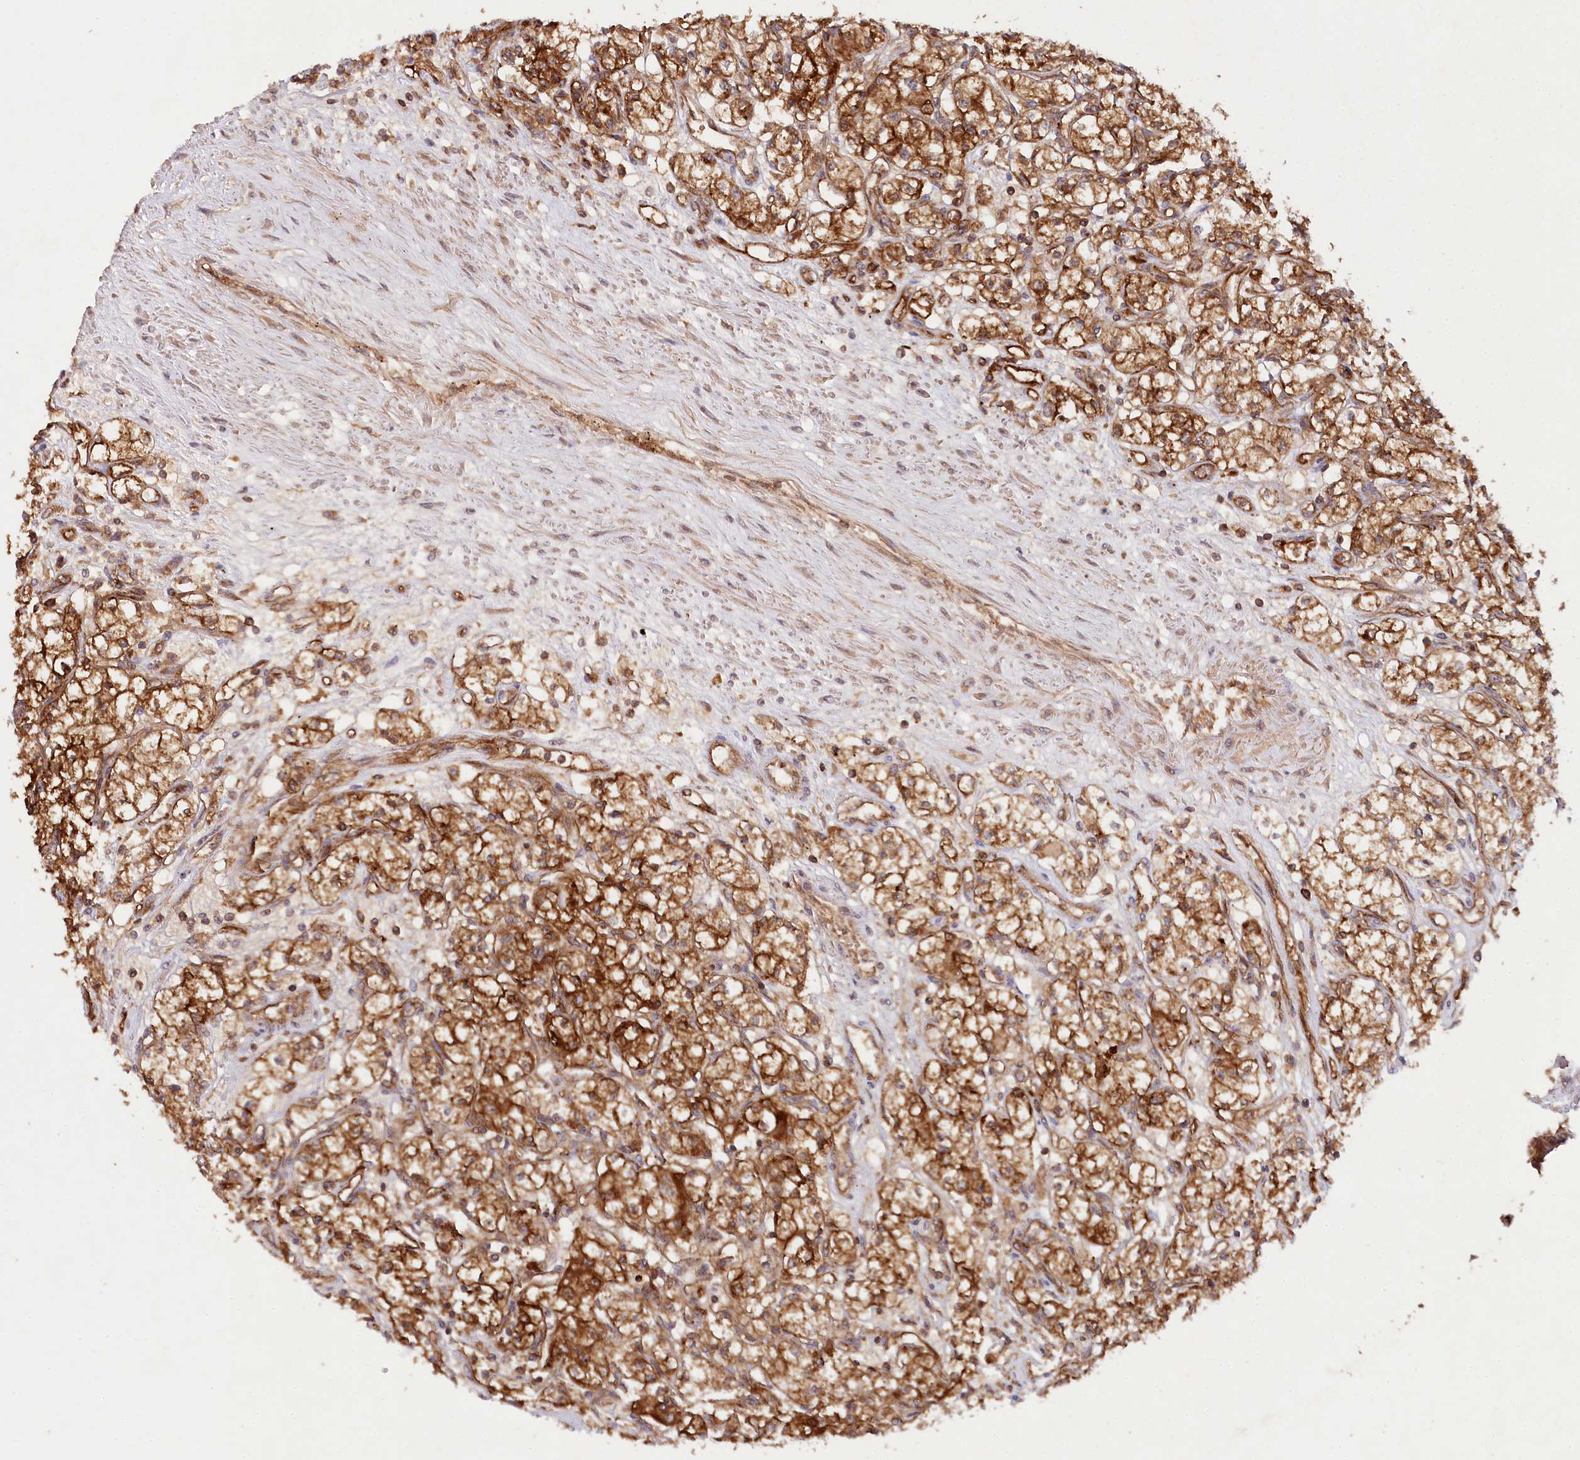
{"staining": {"intensity": "strong", "quantity": ">75%", "location": "cytoplasmic/membranous"}, "tissue": "renal cancer", "cell_type": "Tumor cells", "image_type": "cancer", "snomed": [{"axis": "morphology", "description": "Adenocarcinoma, NOS"}, {"axis": "topography", "description": "Kidney"}], "caption": "Human renal cancer stained with a brown dye shows strong cytoplasmic/membranous positive positivity in approximately >75% of tumor cells.", "gene": "RBP5", "patient": {"sex": "male", "age": 59}}